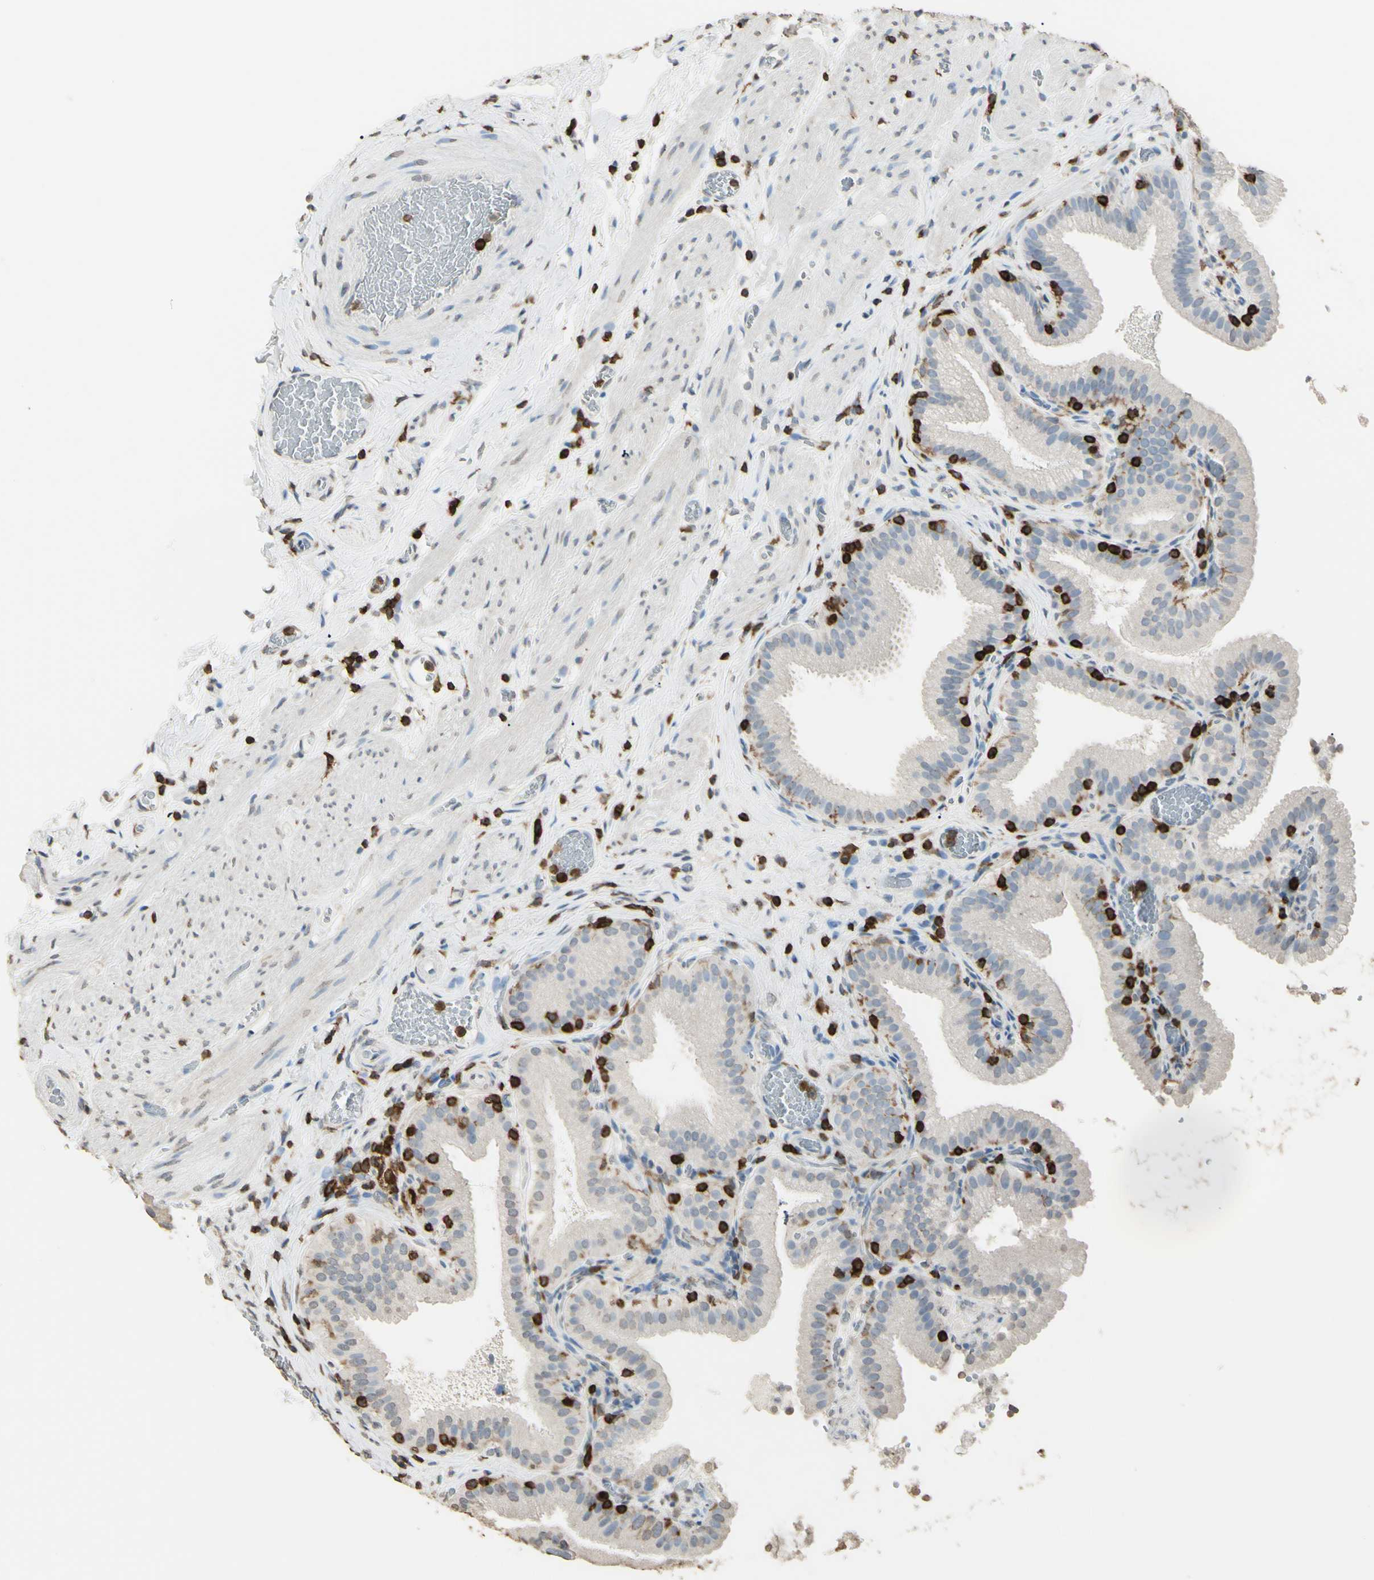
{"staining": {"intensity": "negative", "quantity": "none", "location": "none"}, "tissue": "gallbladder", "cell_type": "Glandular cells", "image_type": "normal", "snomed": [{"axis": "morphology", "description": "Normal tissue, NOS"}, {"axis": "topography", "description": "Gallbladder"}], "caption": "An immunohistochemistry (IHC) image of benign gallbladder is shown. There is no staining in glandular cells of gallbladder.", "gene": "PSTPIP1", "patient": {"sex": "male", "age": 54}}